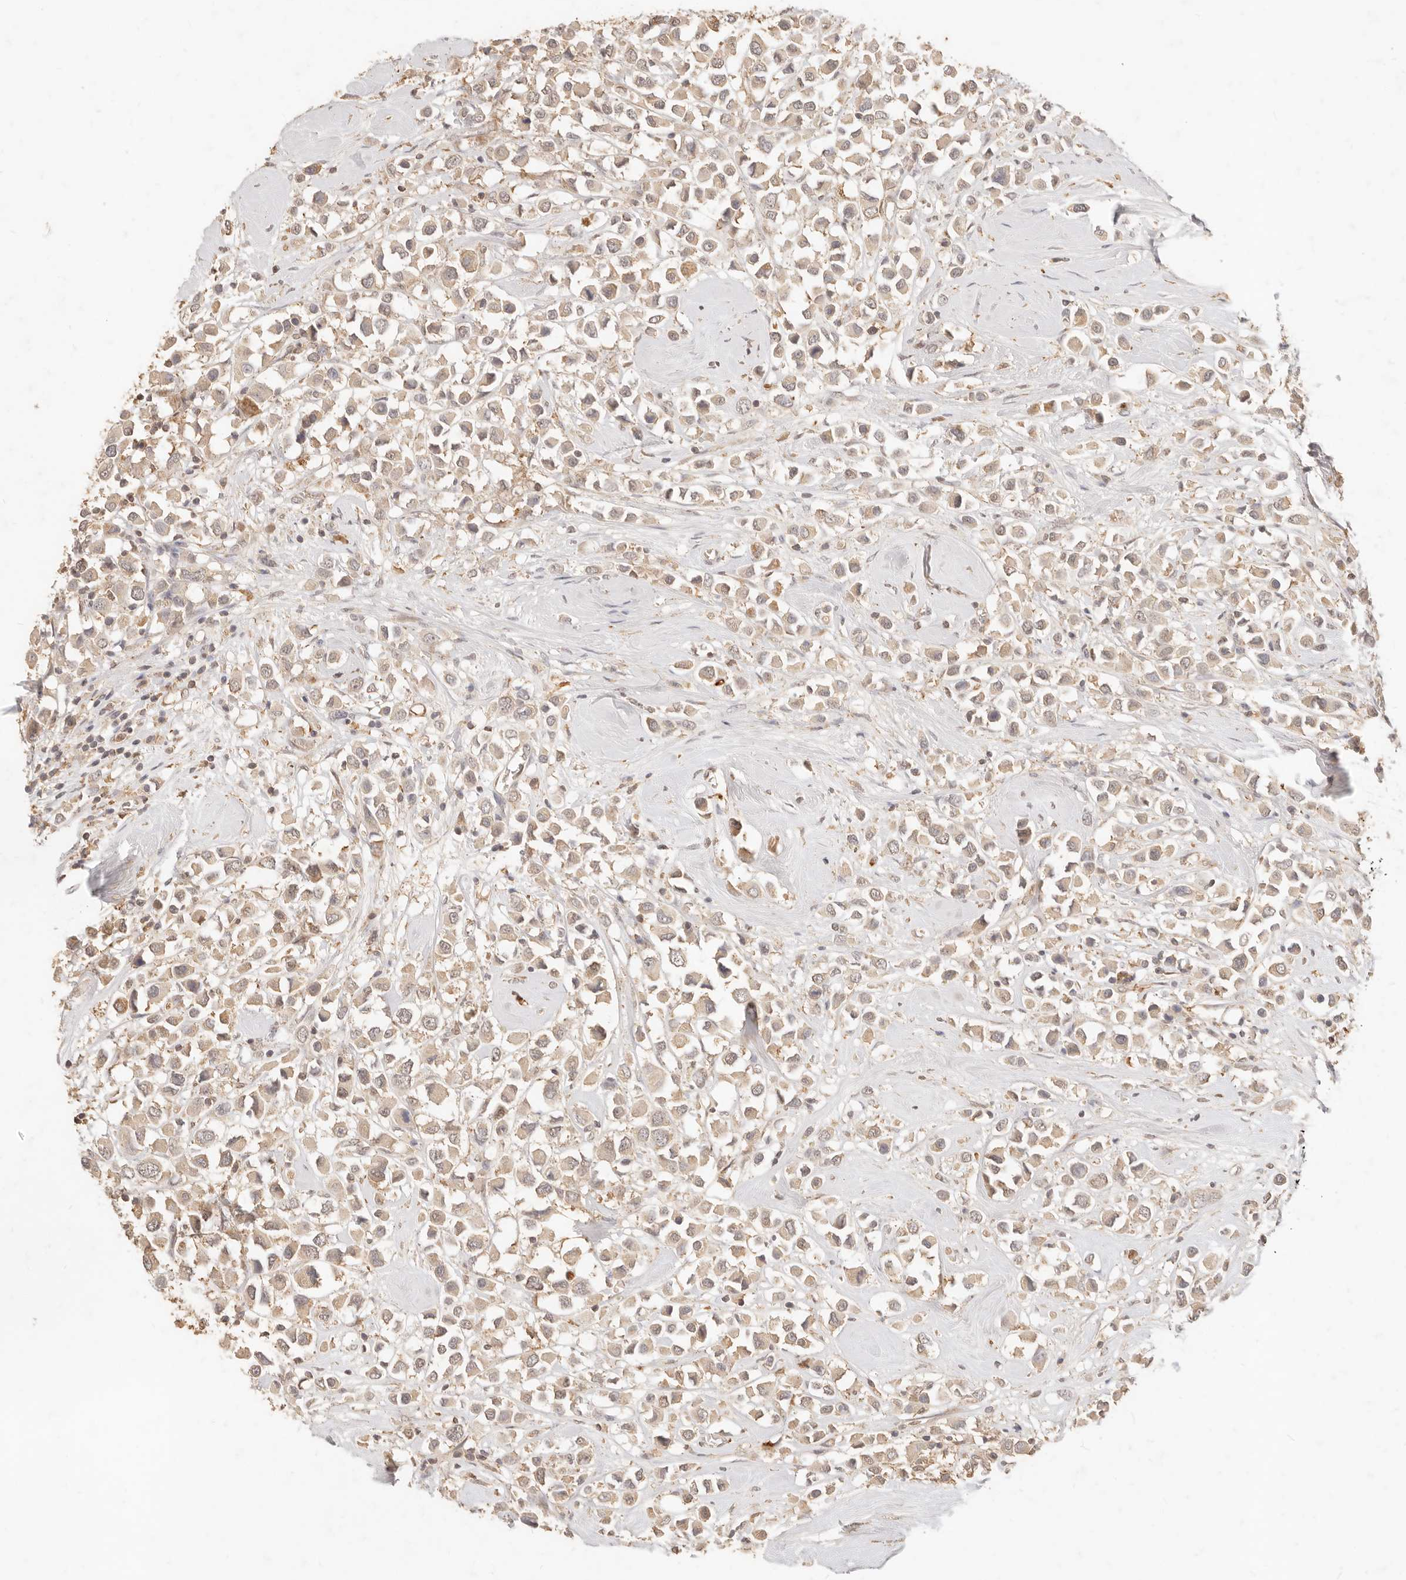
{"staining": {"intensity": "weak", "quantity": ">75%", "location": "cytoplasmic/membranous"}, "tissue": "breast cancer", "cell_type": "Tumor cells", "image_type": "cancer", "snomed": [{"axis": "morphology", "description": "Duct carcinoma"}, {"axis": "topography", "description": "Breast"}], "caption": "This photomicrograph demonstrates infiltrating ductal carcinoma (breast) stained with IHC to label a protein in brown. The cytoplasmic/membranous of tumor cells show weak positivity for the protein. Nuclei are counter-stained blue.", "gene": "TMTC2", "patient": {"sex": "female", "age": 61}}